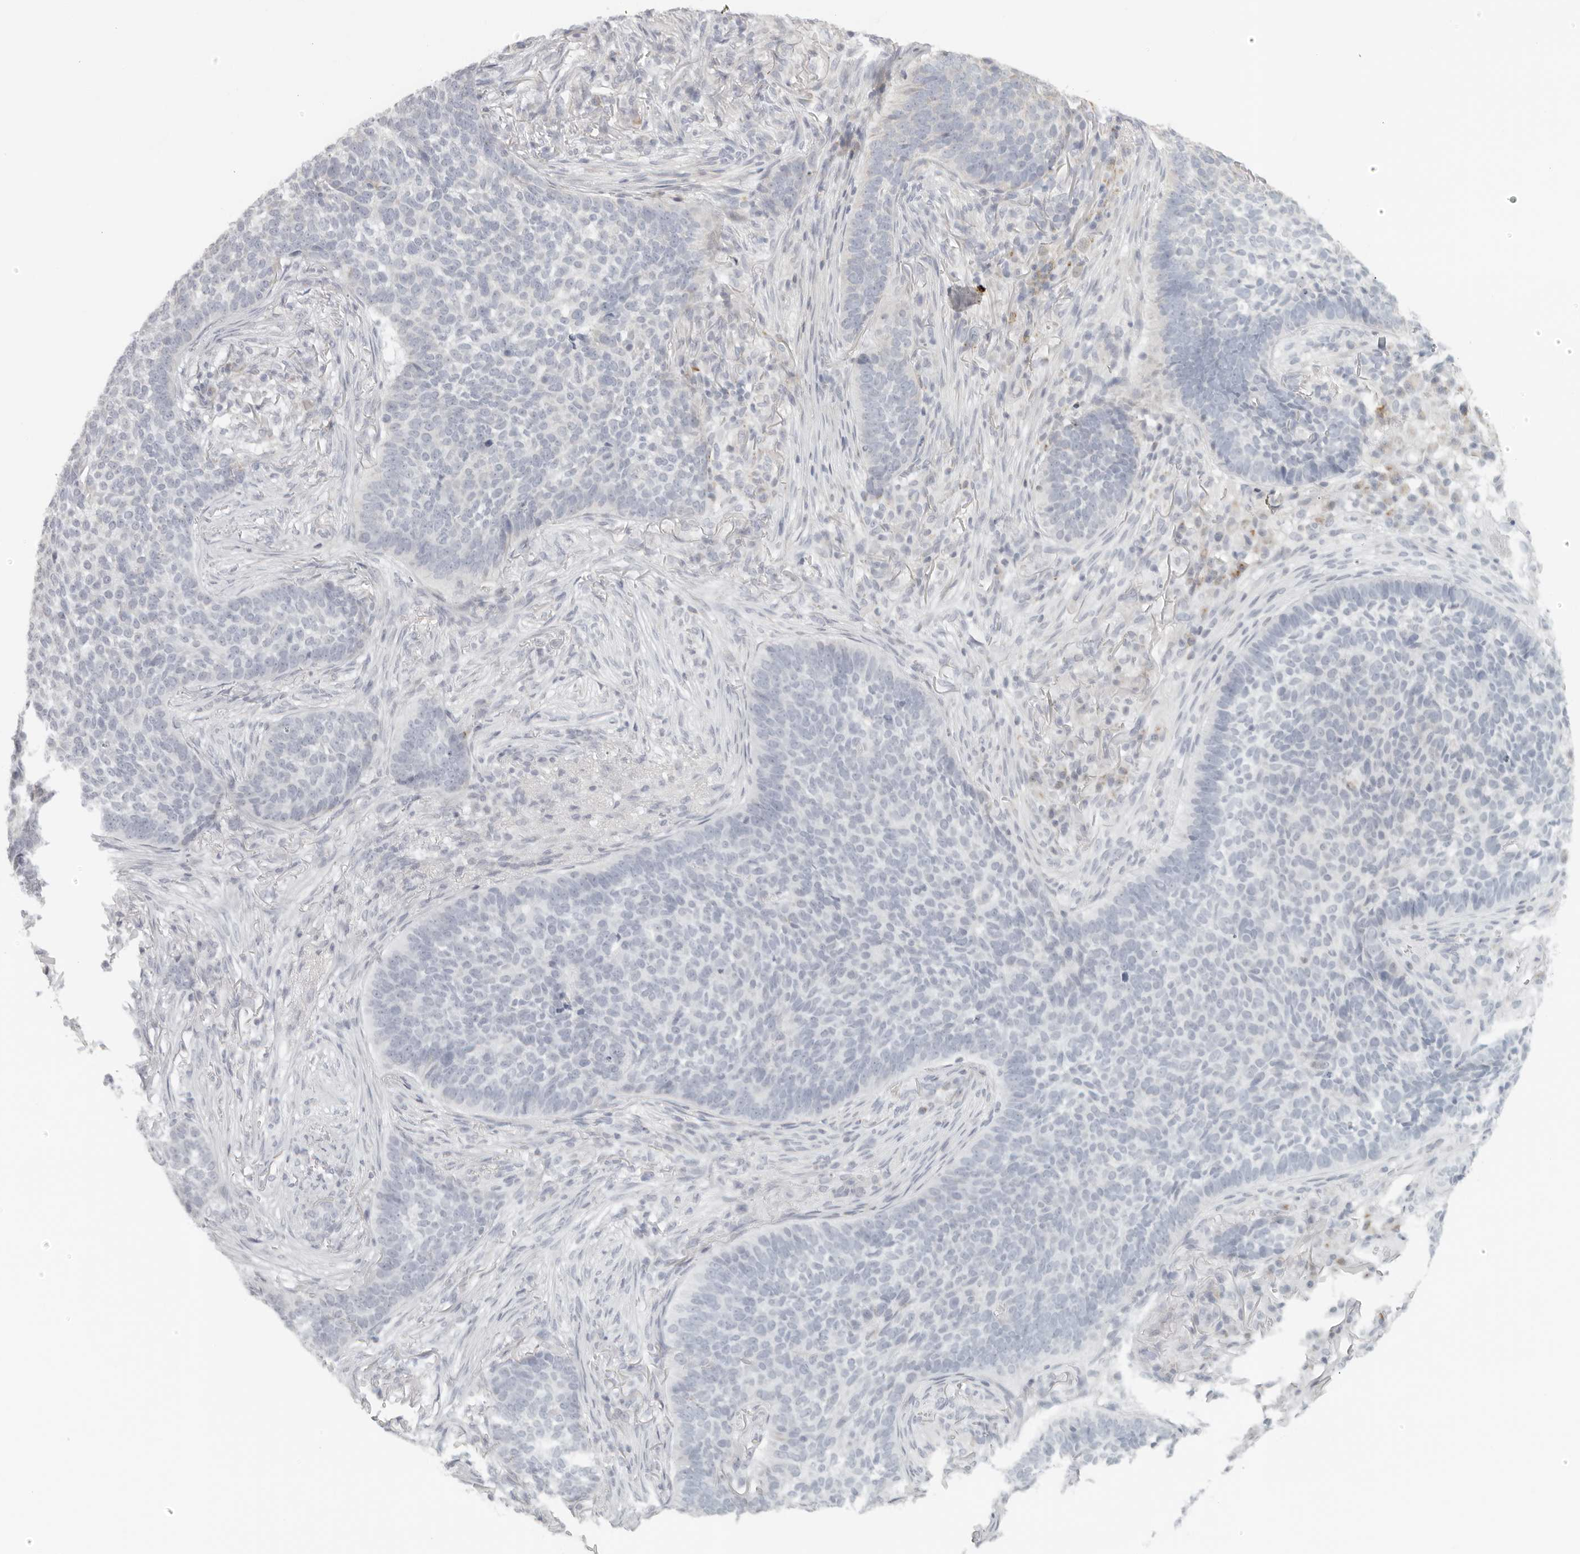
{"staining": {"intensity": "negative", "quantity": "none", "location": "none"}, "tissue": "skin cancer", "cell_type": "Tumor cells", "image_type": "cancer", "snomed": [{"axis": "morphology", "description": "Basal cell carcinoma"}, {"axis": "topography", "description": "Skin"}], "caption": "This histopathology image is of skin cancer (basal cell carcinoma) stained with immunohistochemistry to label a protein in brown with the nuclei are counter-stained blue. There is no positivity in tumor cells.", "gene": "RPS6KC1", "patient": {"sex": "male", "age": 85}}